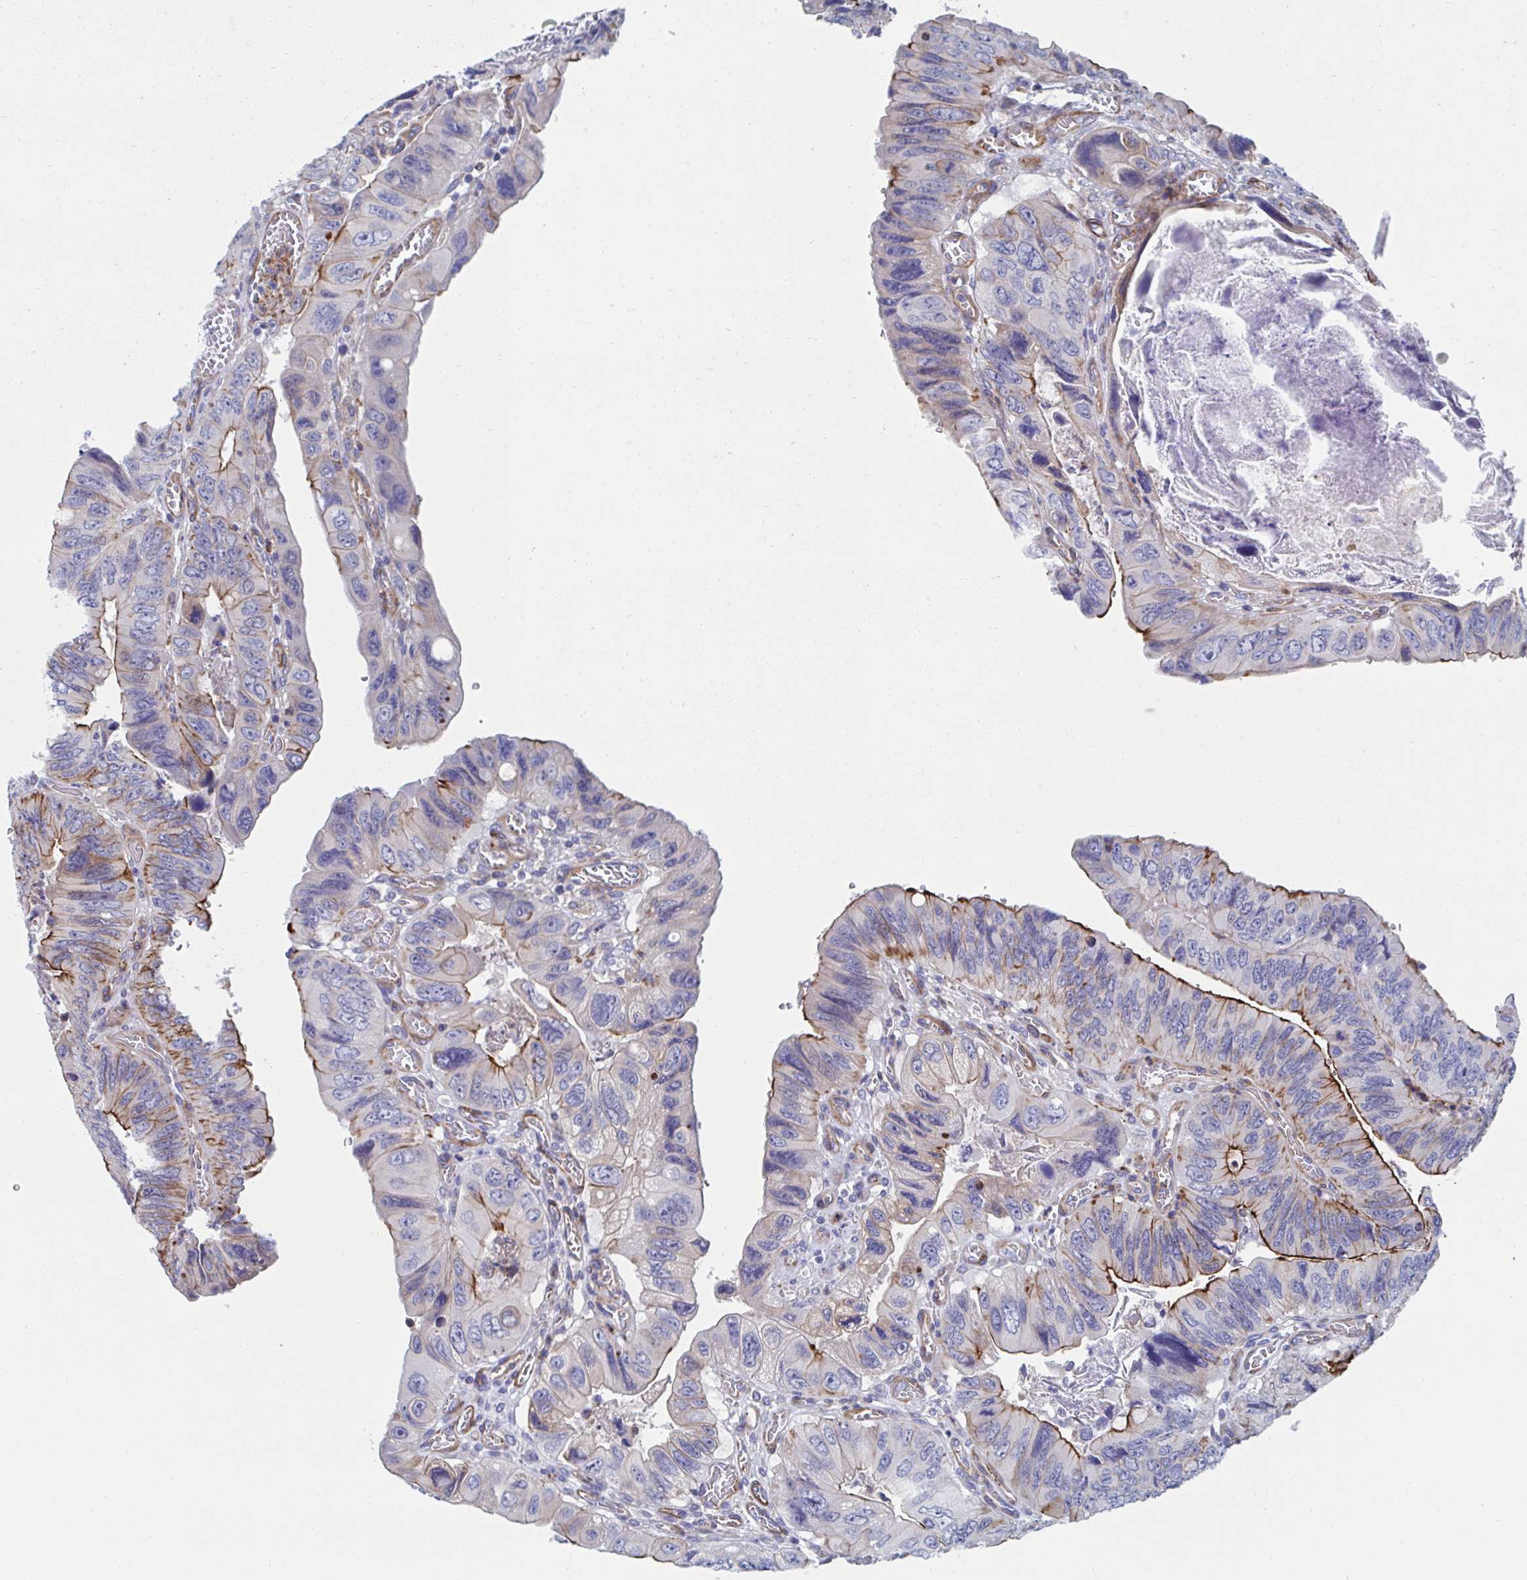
{"staining": {"intensity": "moderate", "quantity": "<25%", "location": "cytoplasmic/membranous"}, "tissue": "colorectal cancer", "cell_type": "Tumor cells", "image_type": "cancer", "snomed": [{"axis": "morphology", "description": "Adenocarcinoma, NOS"}, {"axis": "topography", "description": "Colon"}], "caption": "Colorectal cancer stained for a protein (brown) shows moderate cytoplasmic/membranous positive expression in approximately <25% of tumor cells.", "gene": "KLC3", "patient": {"sex": "female", "age": 84}}